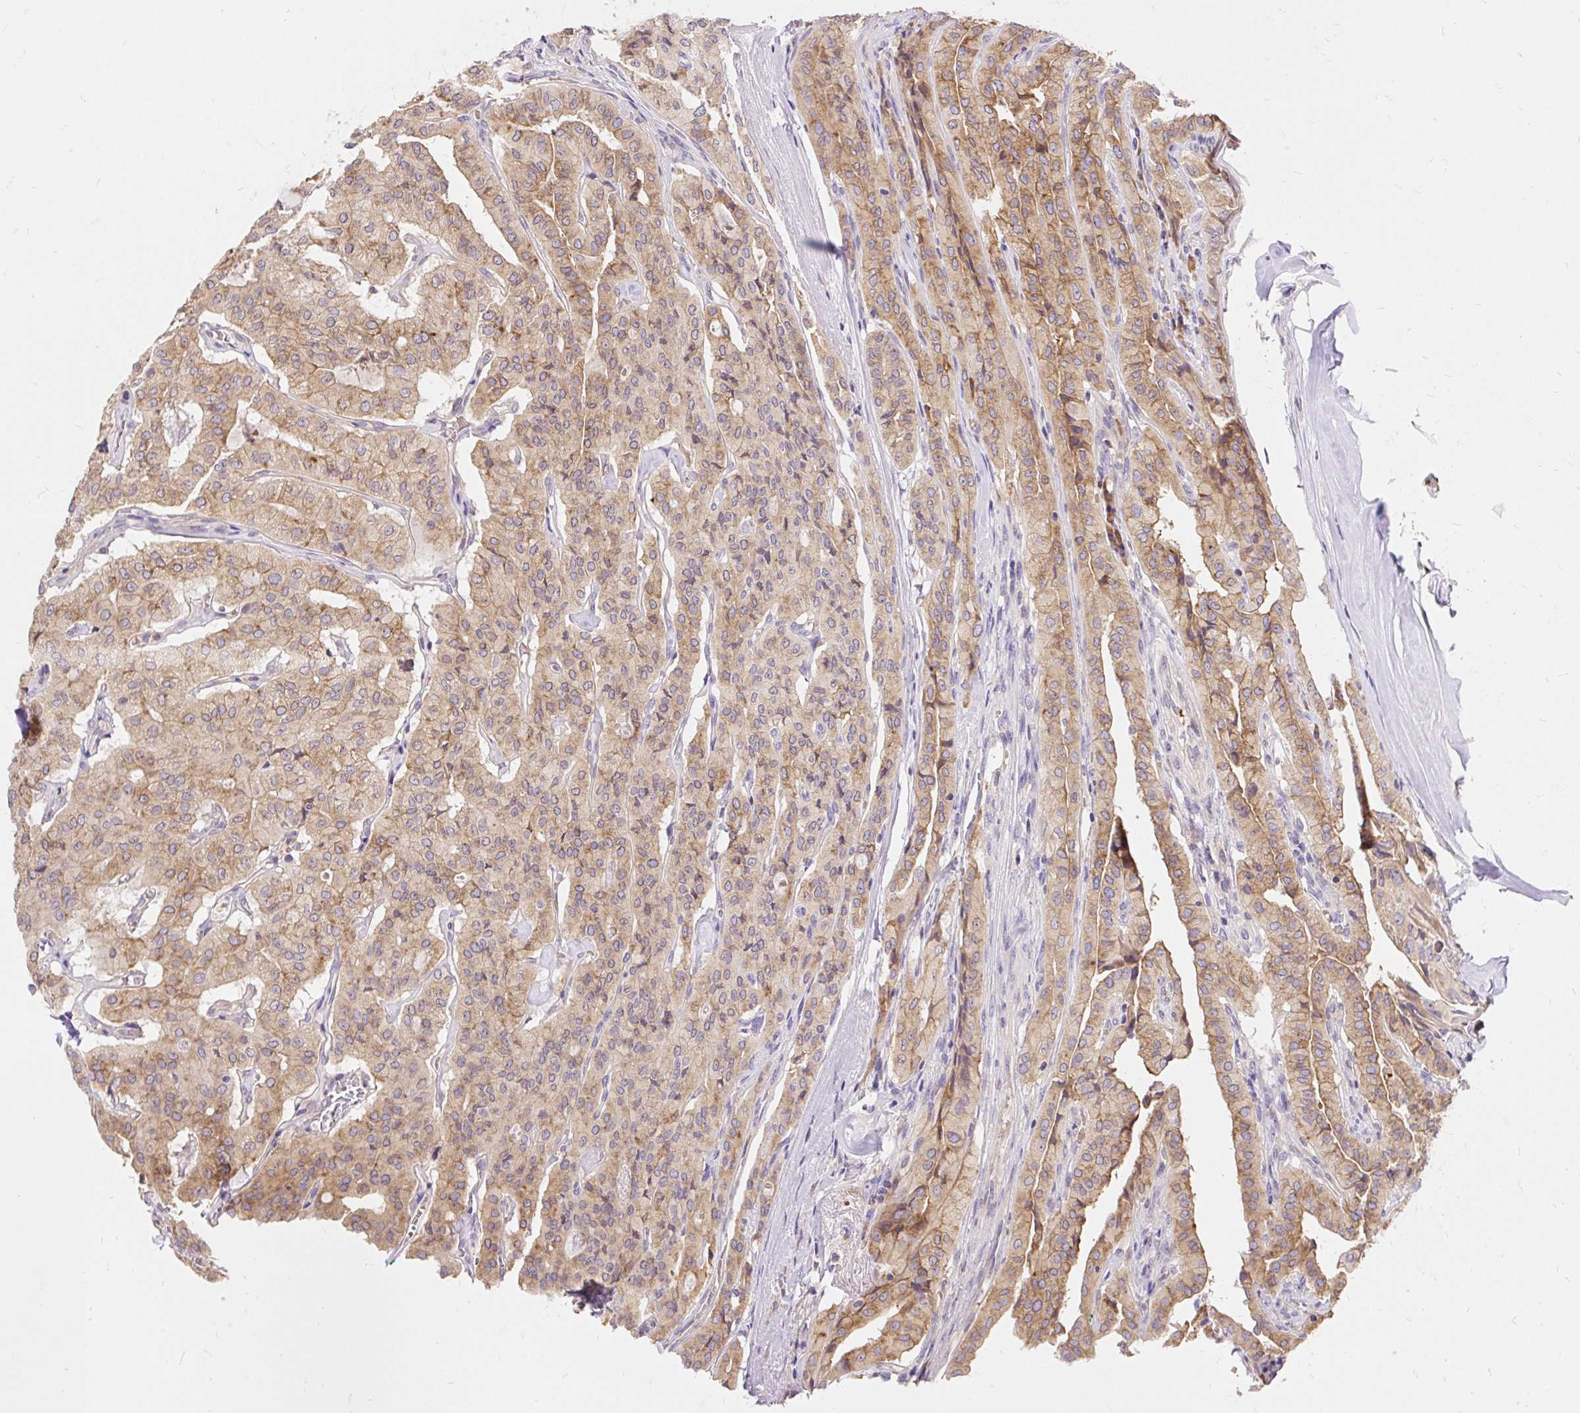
{"staining": {"intensity": "moderate", "quantity": ">75%", "location": "cytoplasmic/membranous"}, "tissue": "thyroid cancer", "cell_type": "Tumor cells", "image_type": "cancer", "snomed": [{"axis": "morphology", "description": "Papillary adenocarcinoma, NOS"}, {"axis": "topography", "description": "Thyroid gland"}], "caption": "This is an image of immunohistochemistry (IHC) staining of thyroid papillary adenocarcinoma, which shows moderate positivity in the cytoplasmic/membranous of tumor cells.", "gene": "SEC63", "patient": {"sex": "female", "age": 59}}